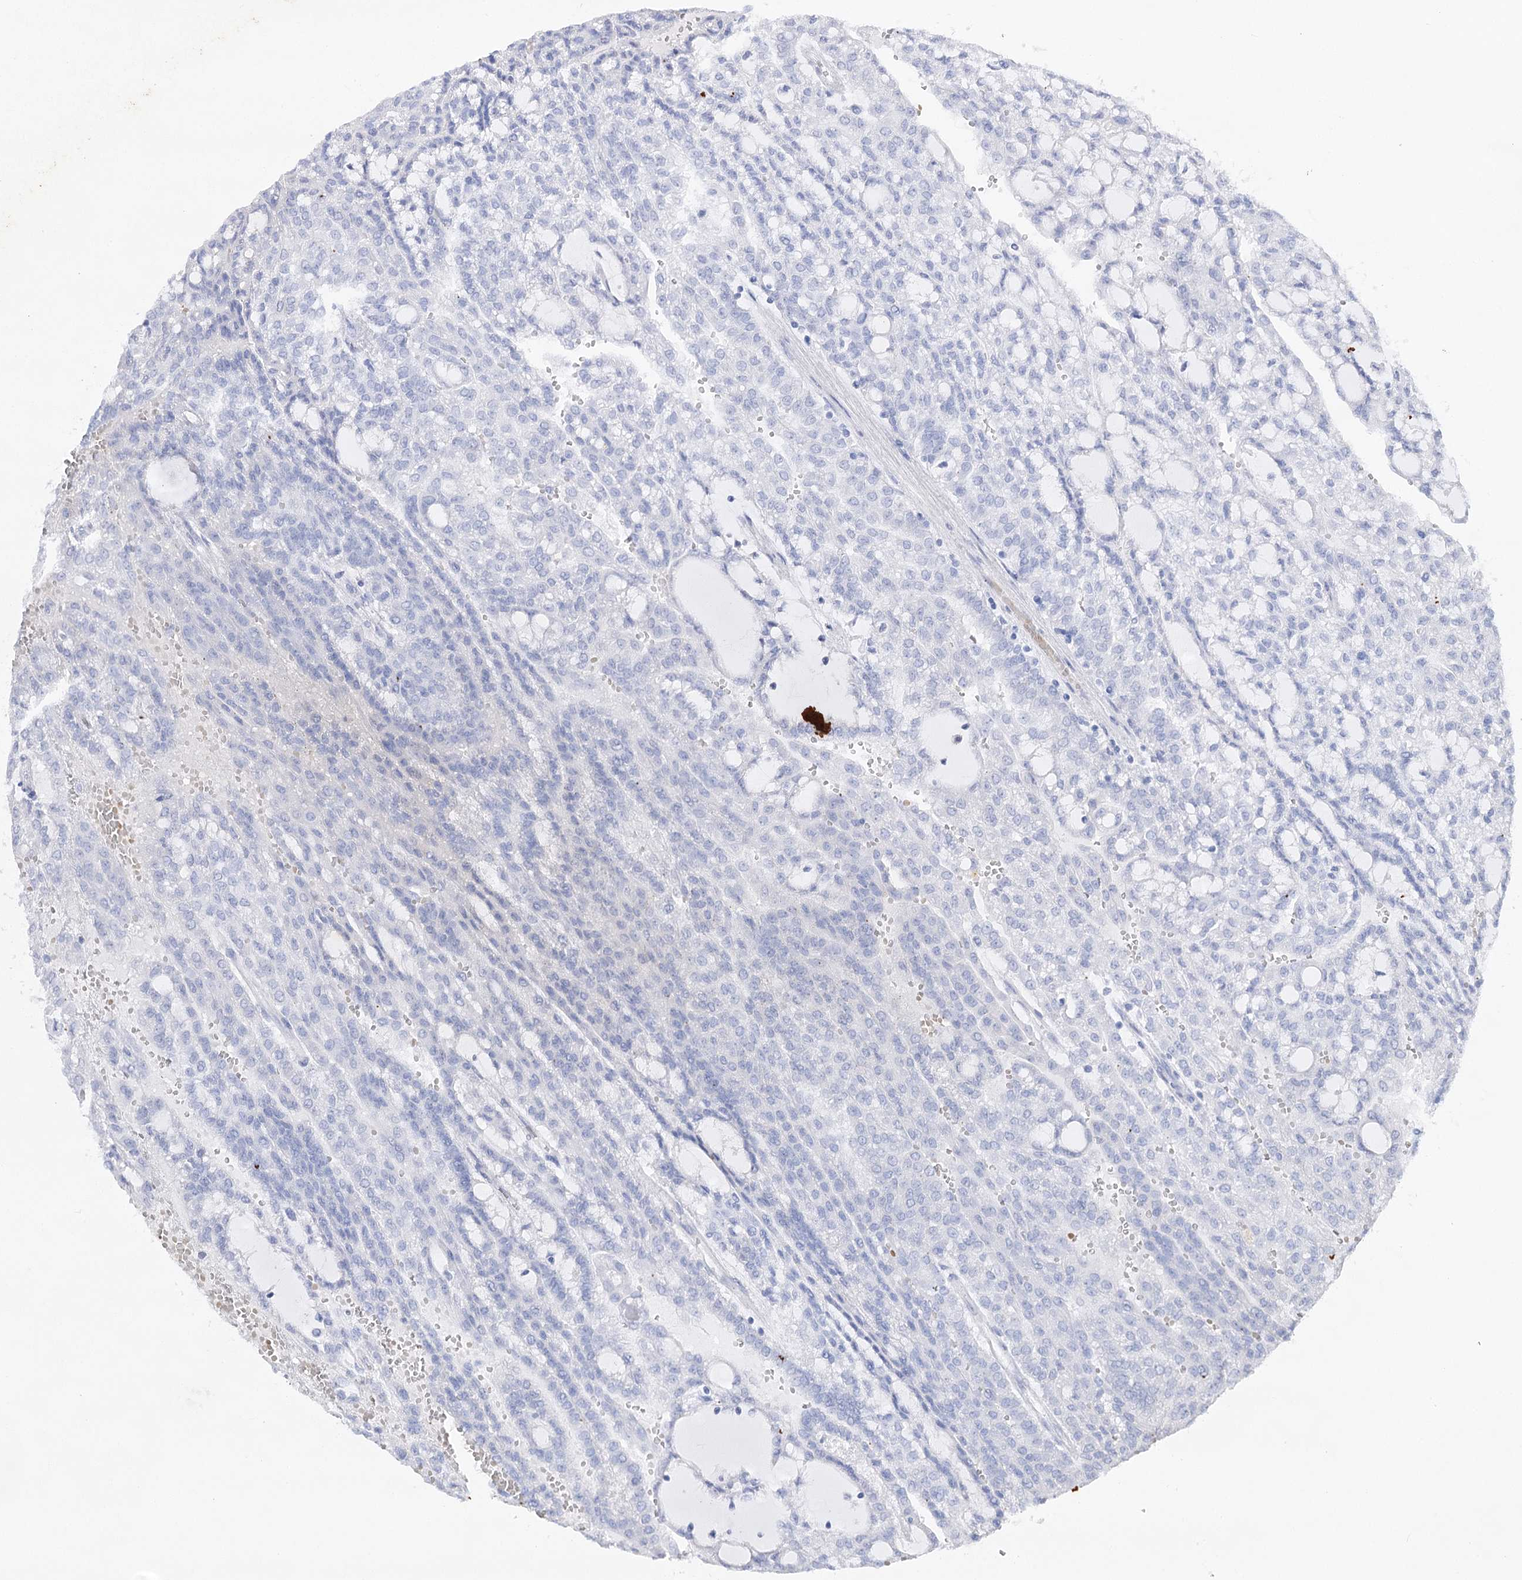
{"staining": {"intensity": "negative", "quantity": "none", "location": "none"}, "tissue": "renal cancer", "cell_type": "Tumor cells", "image_type": "cancer", "snomed": [{"axis": "morphology", "description": "Adenocarcinoma, NOS"}, {"axis": "topography", "description": "Kidney"}], "caption": "Tumor cells show no significant protein positivity in adenocarcinoma (renal). Brightfield microscopy of immunohistochemistry (IHC) stained with DAB (brown) and hematoxylin (blue), captured at high magnification.", "gene": "OBSL1", "patient": {"sex": "male", "age": 63}}